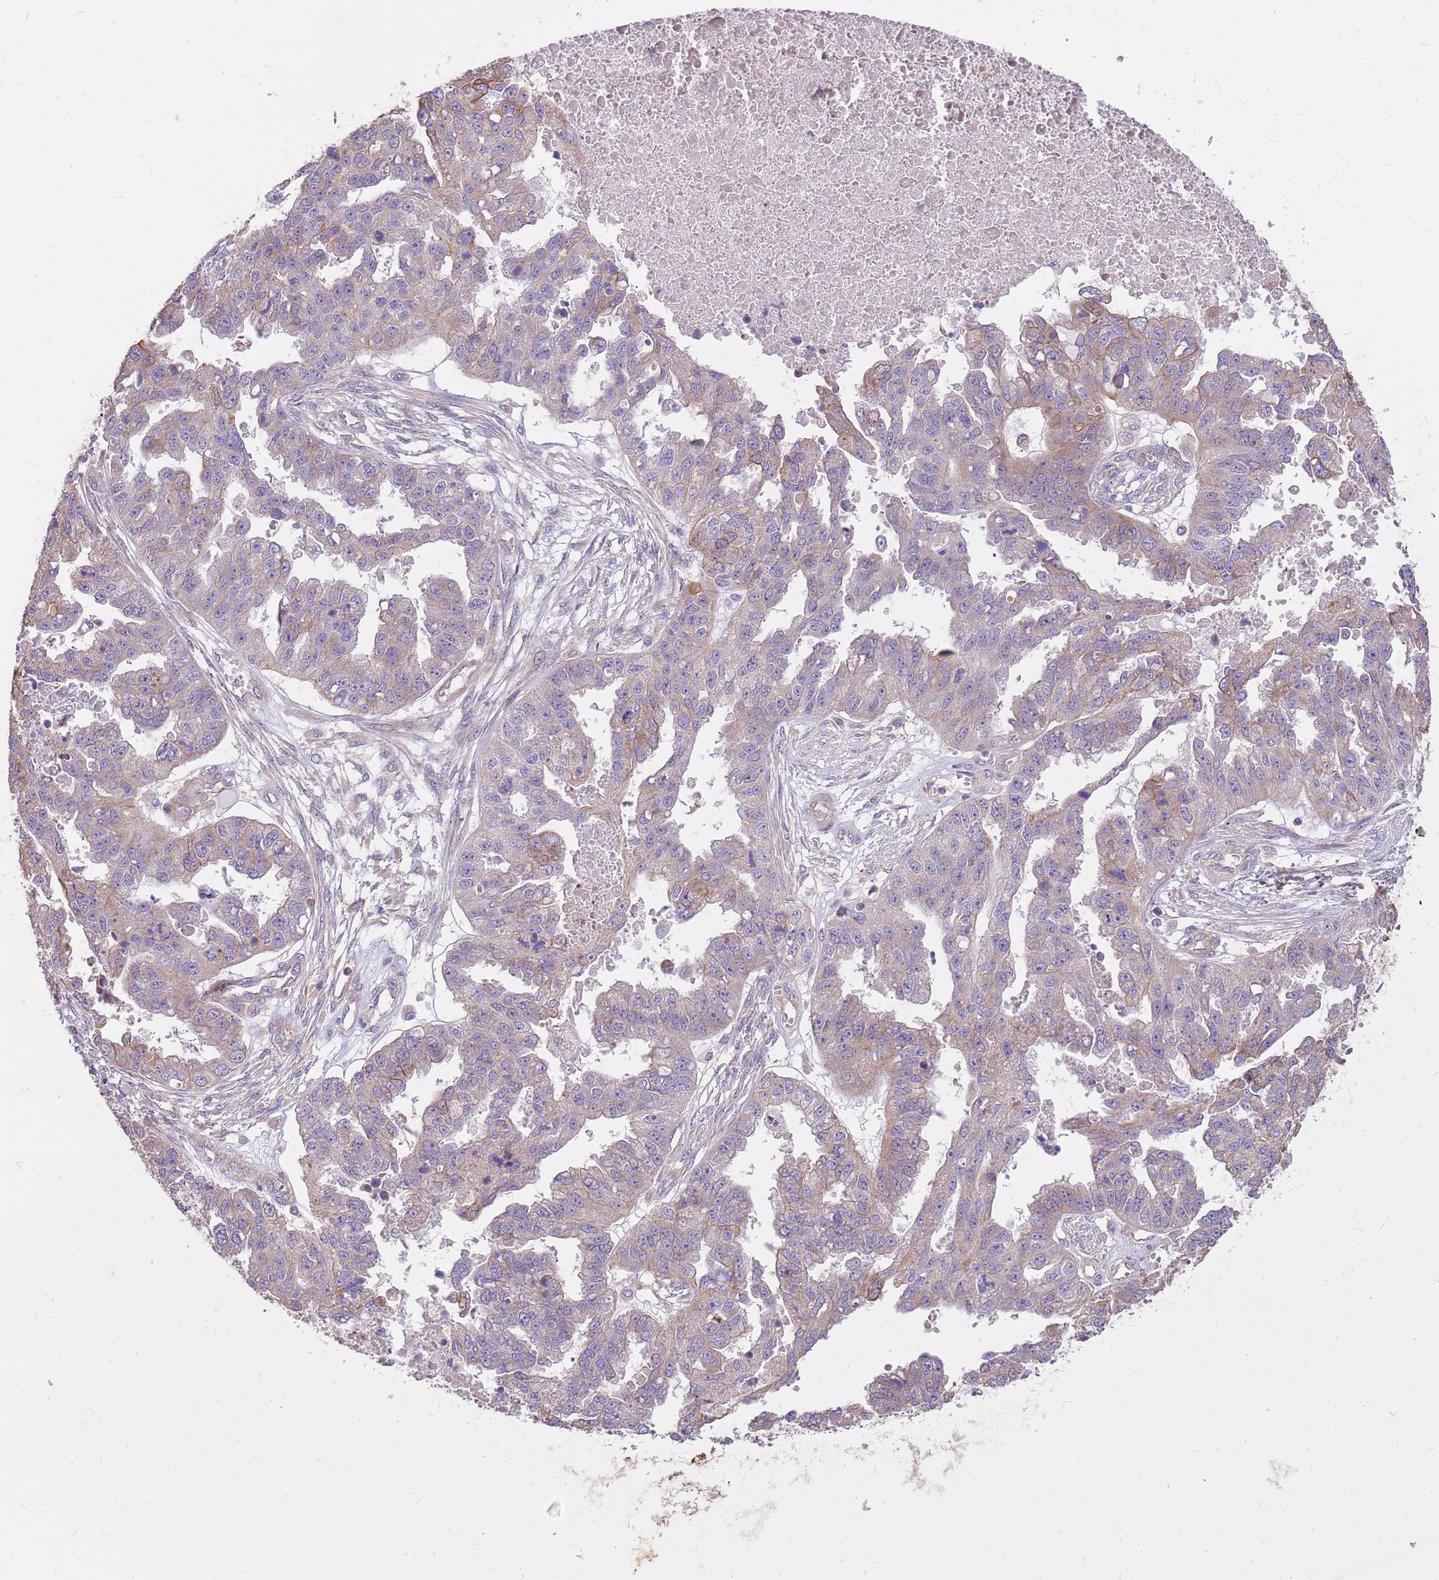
{"staining": {"intensity": "moderate", "quantity": "25%-75%", "location": "cytoplasmic/membranous"}, "tissue": "ovarian cancer", "cell_type": "Tumor cells", "image_type": "cancer", "snomed": [{"axis": "morphology", "description": "Cystadenocarcinoma, serous, NOS"}, {"axis": "topography", "description": "Ovary"}], "caption": "Immunohistochemical staining of human serous cystadenocarcinoma (ovarian) displays medium levels of moderate cytoplasmic/membranous expression in about 25%-75% of tumor cells.", "gene": "WASHC4", "patient": {"sex": "female", "age": 58}}